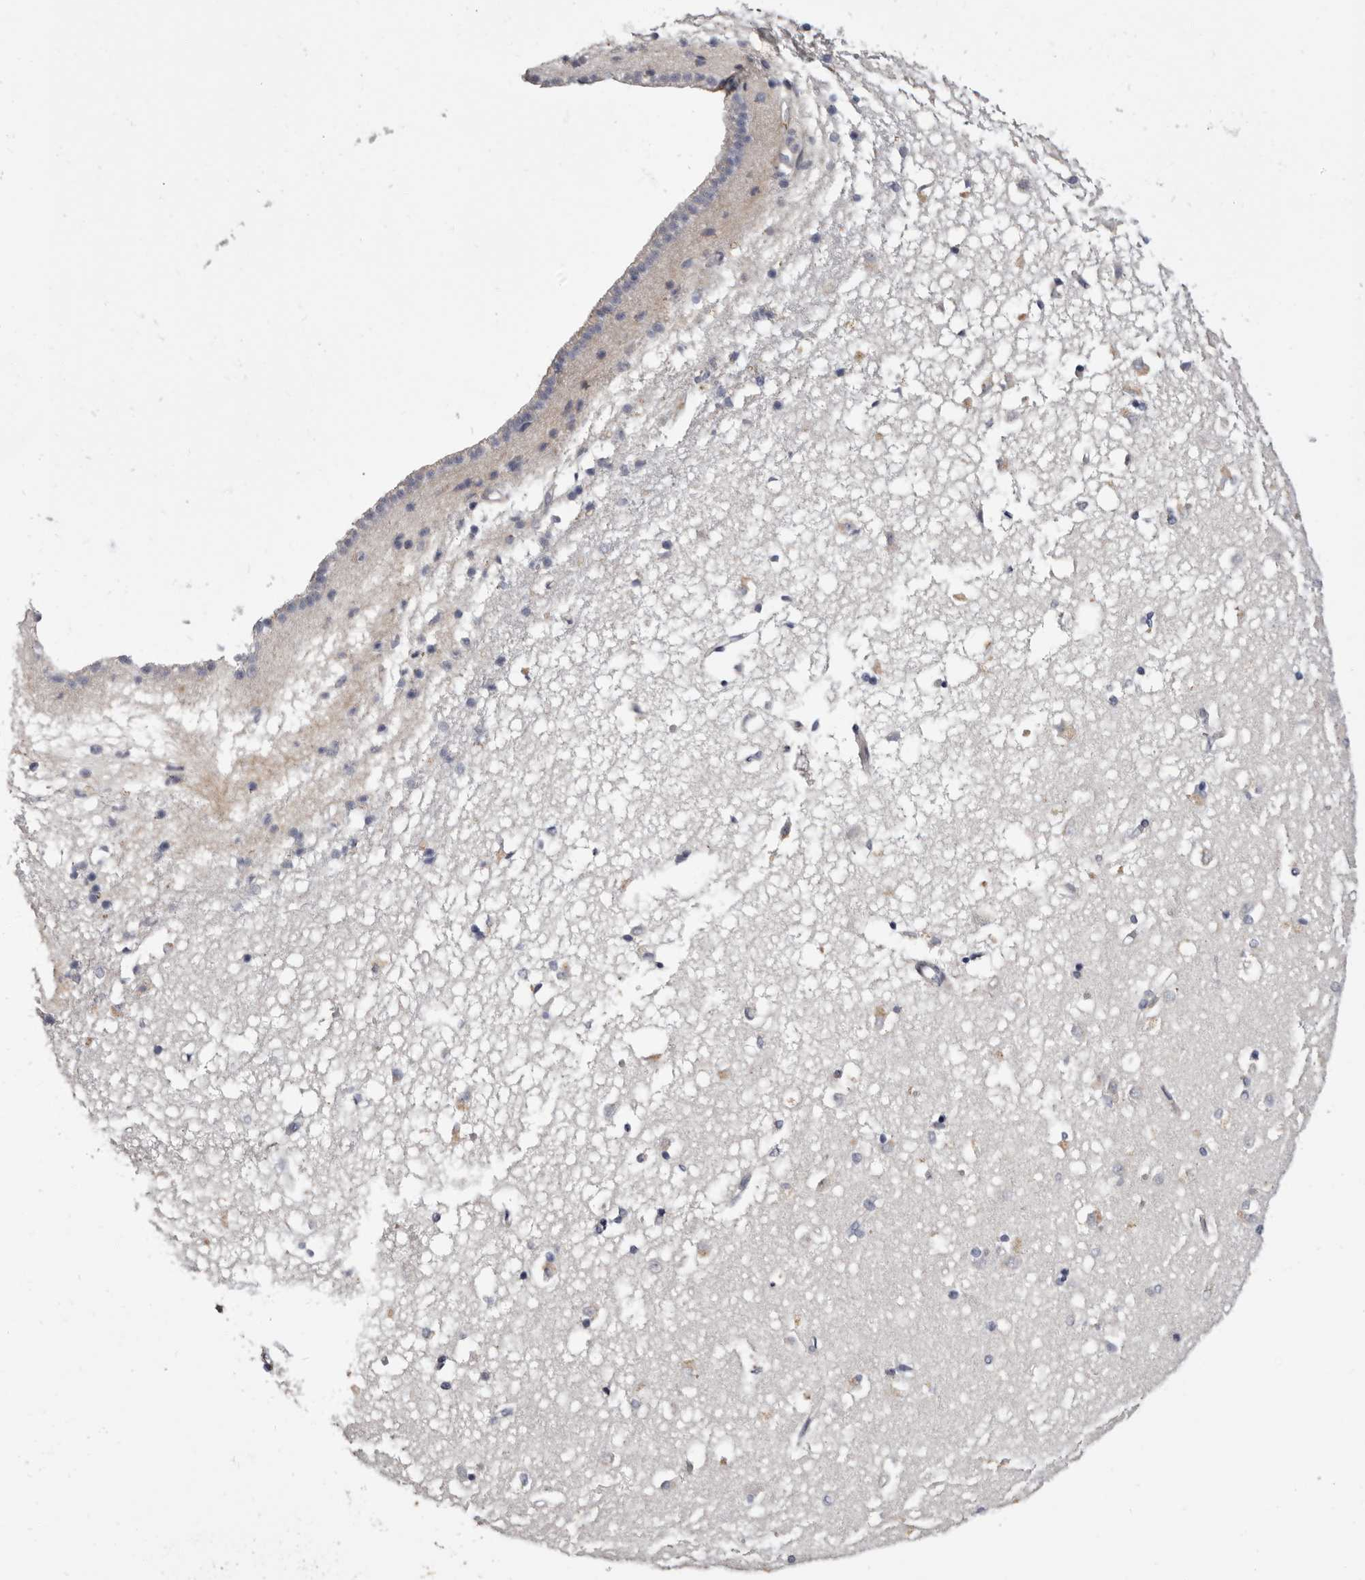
{"staining": {"intensity": "negative", "quantity": "none", "location": "none"}, "tissue": "caudate", "cell_type": "Glial cells", "image_type": "normal", "snomed": [{"axis": "morphology", "description": "Normal tissue, NOS"}, {"axis": "topography", "description": "Lateral ventricle wall"}], "caption": "Caudate stained for a protein using immunohistochemistry reveals no expression glial cells.", "gene": "AIDA", "patient": {"sex": "male", "age": 45}}